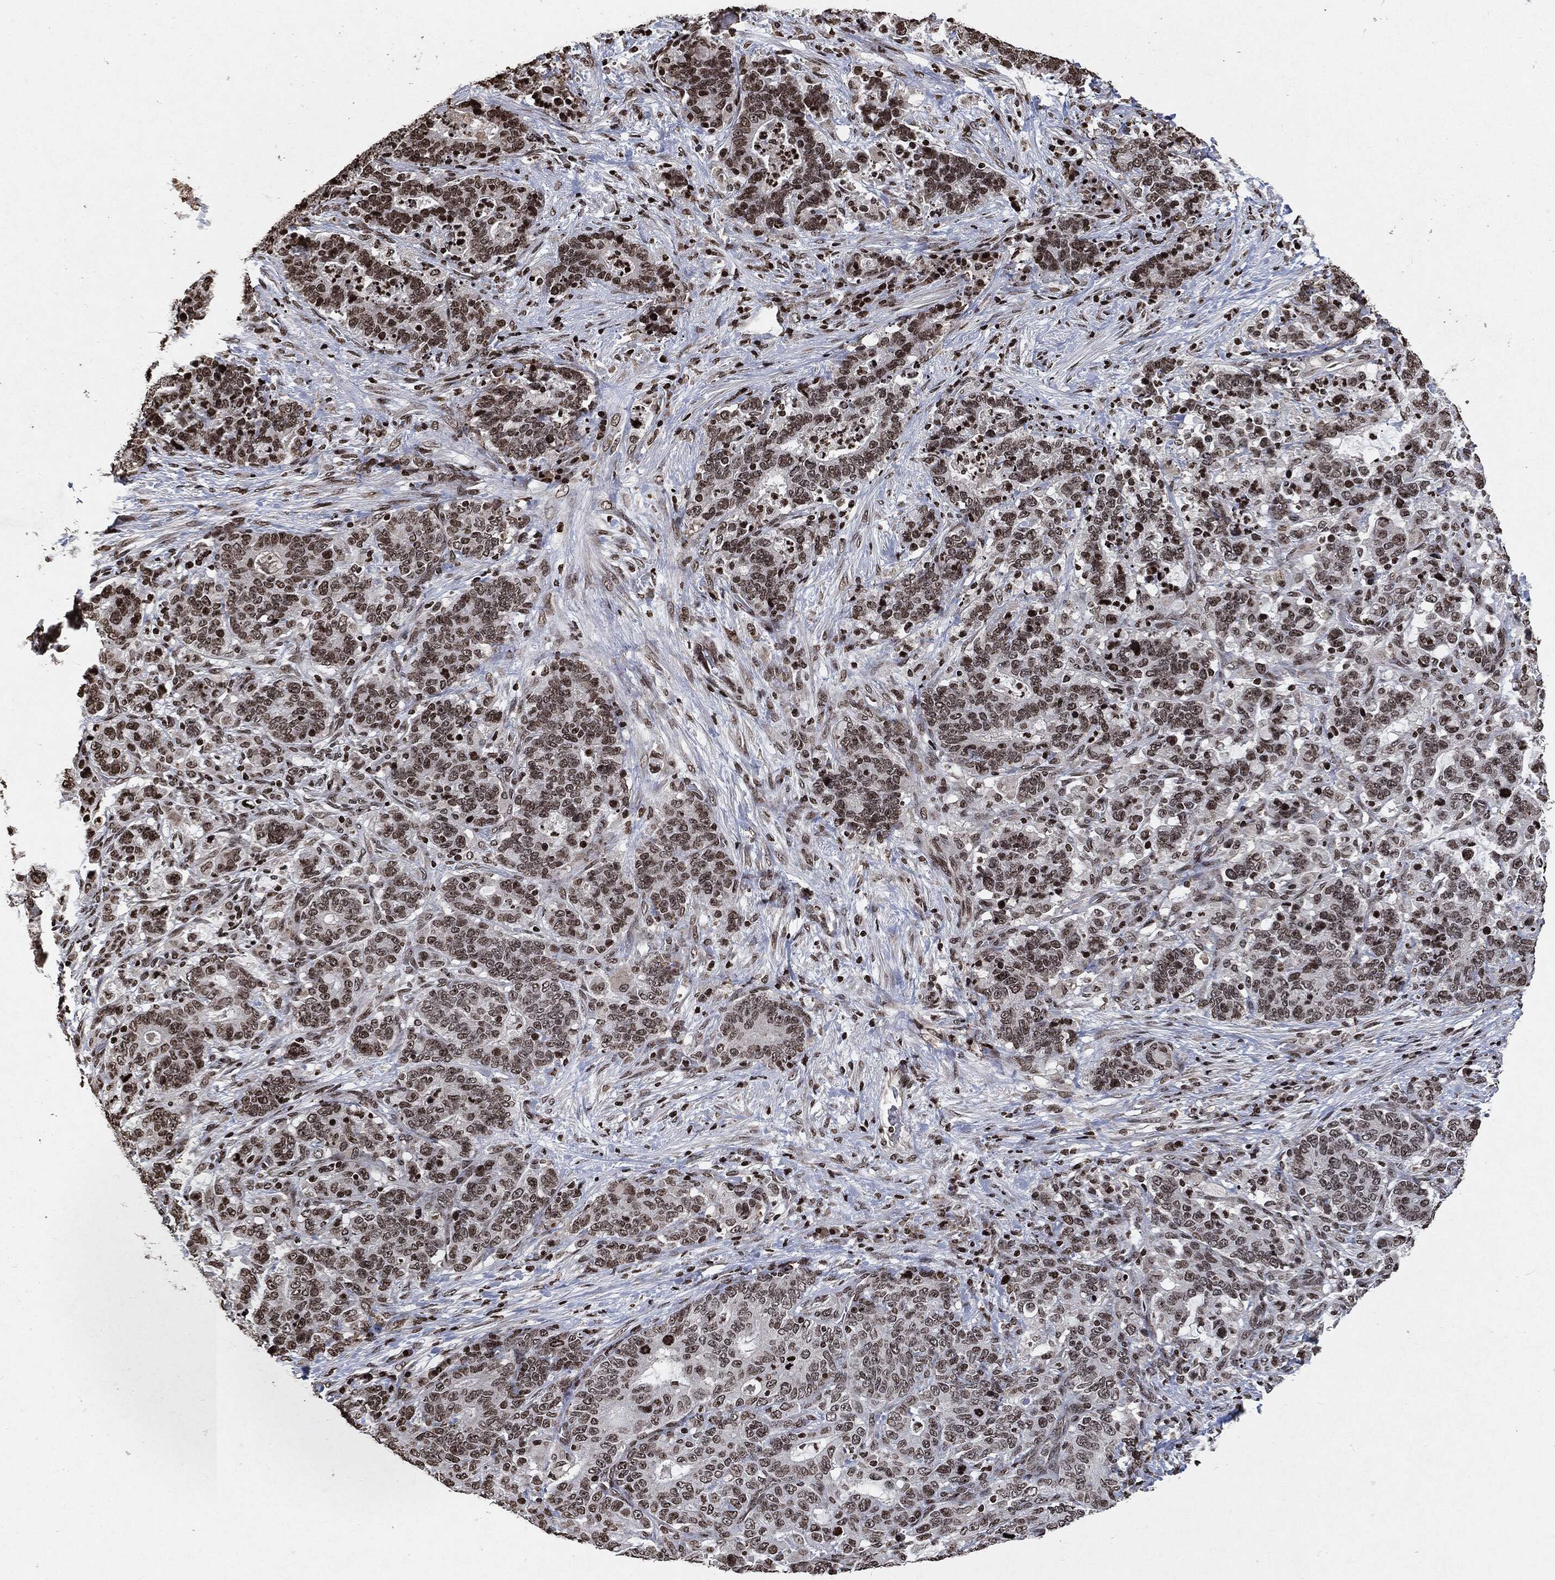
{"staining": {"intensity": "weak", "quantity": "25%-75%", "location": "nuclear"}, "tissue": "stomach cancer", "cell_type": "Tumor cells", "image_type": "cancer", "snomed": [{"axis": "morphology", "description": "Normal tissue, NOS"}, {"axis": "morphology", "description": "Adenocarcinoma, NOS"}, {"axis": "topography", "description": "Stomach"}], "caption": "High-magnification brightfield microscopy of stomach cancer stained with DAB (brown) and counterstained with hematoxylin (blue). tumor cells exhibit weak nuclear expression is appreciated in about25%-75% of cells. (IHC, brightfield microscopy, high magnification).", "gene": "JUN", "patient": {"sex": "female", "age": 64}}